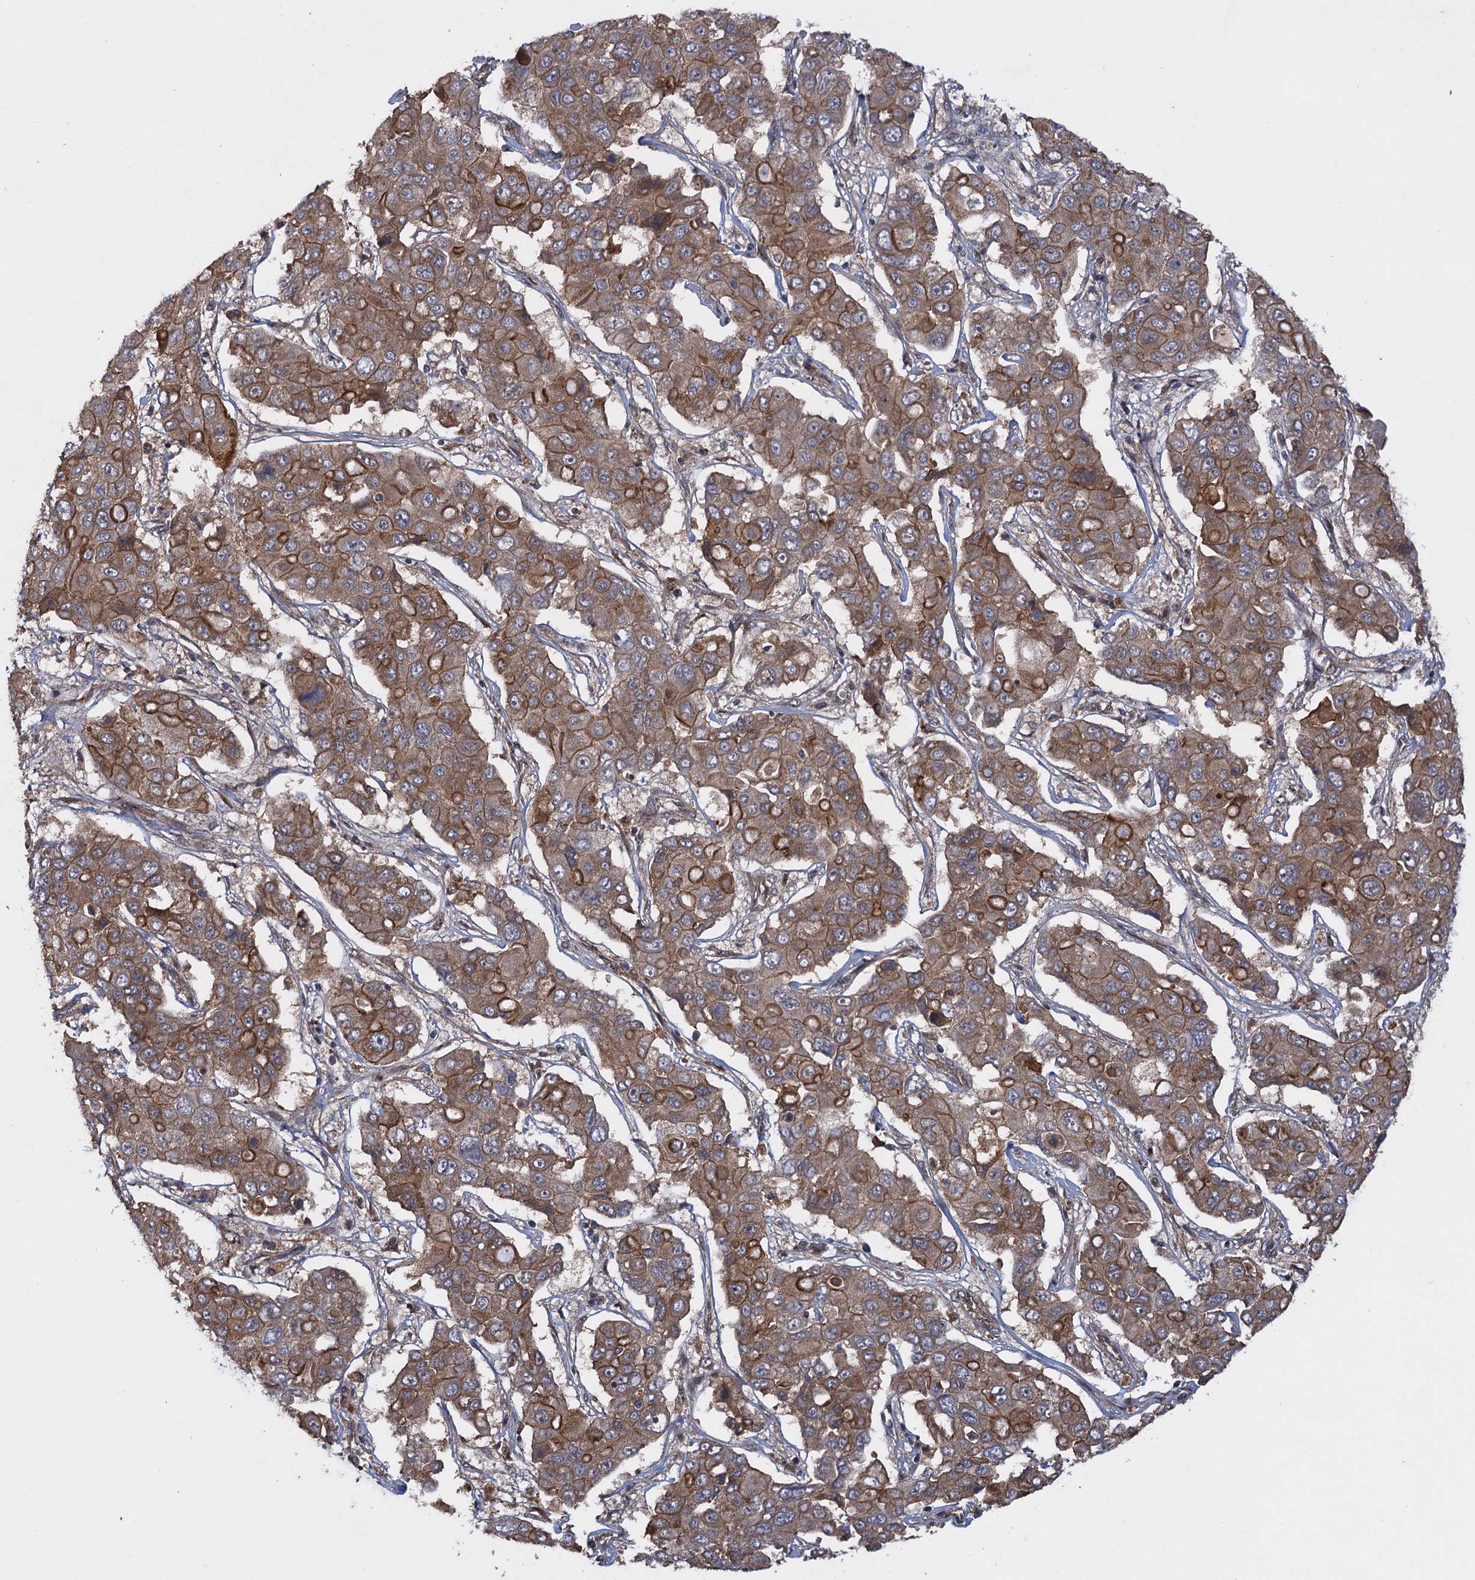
{"staining": {"intensity": "strong", "quantity": ">75%", "location": "cytoplasmic/membranous"}, "tissue": "liver cancer", "cell_type": "Tumor cells", "image_type": "cancer", "snomed": [{"axis": "morphology", "description": "Cholangiocarcinoma"}, {"axis": "topography", "description": "Liver"}], "caption": "A brown stain shows strong cytoplasmic/membranous positivity of a protein in human cholangiocarcinoma (liver) tumor cells. (DAB IHC with brightfield microscopy, high magnification).", "gene": "HAUS1", "patient": {"sex": "male", "age": 67}}